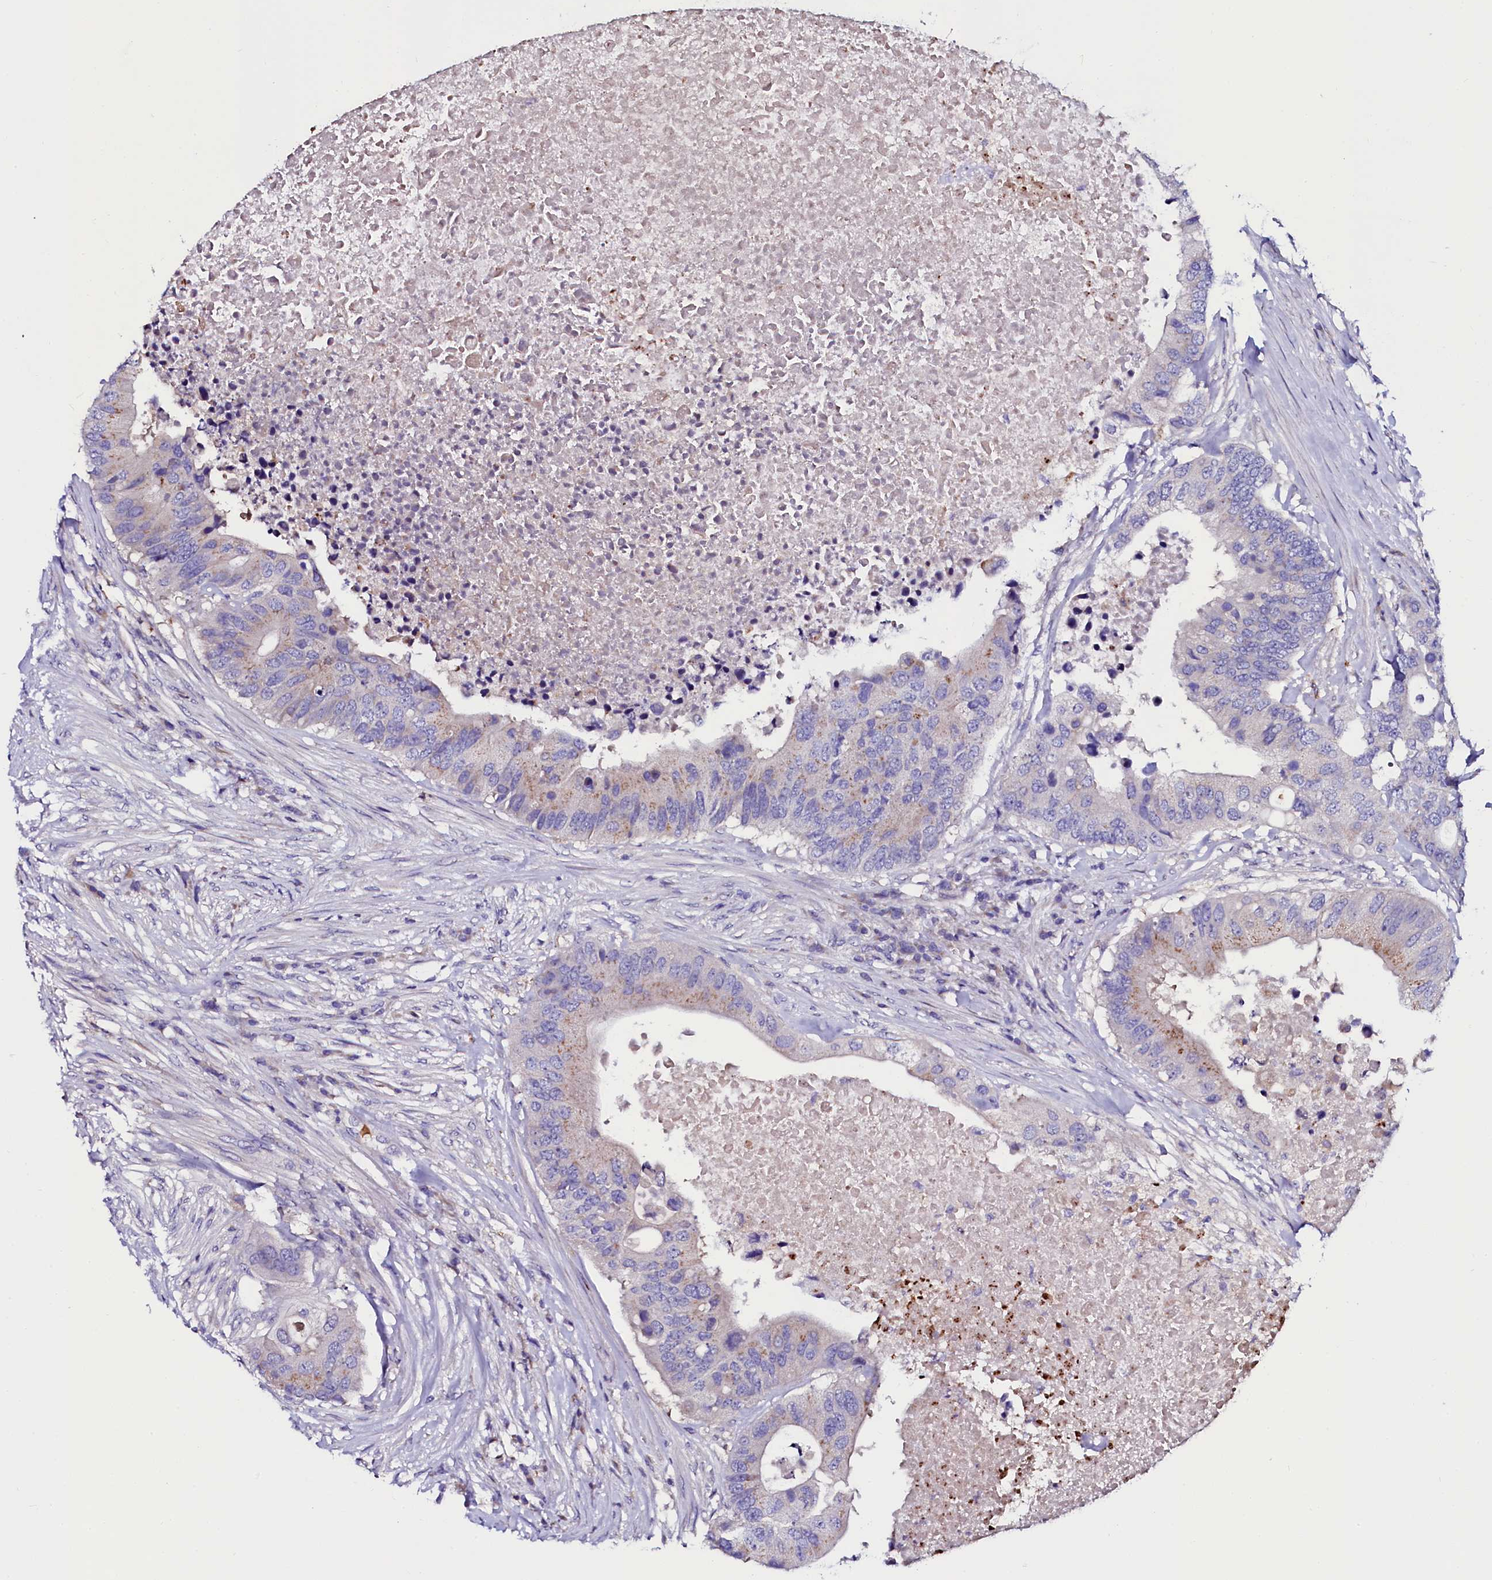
{"staining": {"intensity": "moderate", "quantity": "<25%", "location": "cytoplasmic/membranous"}, "tissue": "colorectal cancer", "cell_type": "Tumor cells", "image_type": "cancer", "snomed": [{"axis": "morphology", "description": "Adenocarcinoma, NOS"}, {"axis": "topography", "description": "Colon"}], "caption": "Immunohistochemistry (DAB (3,3'-diaminobenzidine)) staining of colorectal cancer (adenocarcinoma) demonstrates moderate cytoplasmic/membranous protein staining in approximately <25% of tumor cells. The protein is stained brown, and the nuclei are stained in blue (DAB (3,3'-diaminobenzidine) IHC with brightfield microscopy, high magnification).", "gene": "OTOL1", "patient": {"sex": "male", "age": 71}}